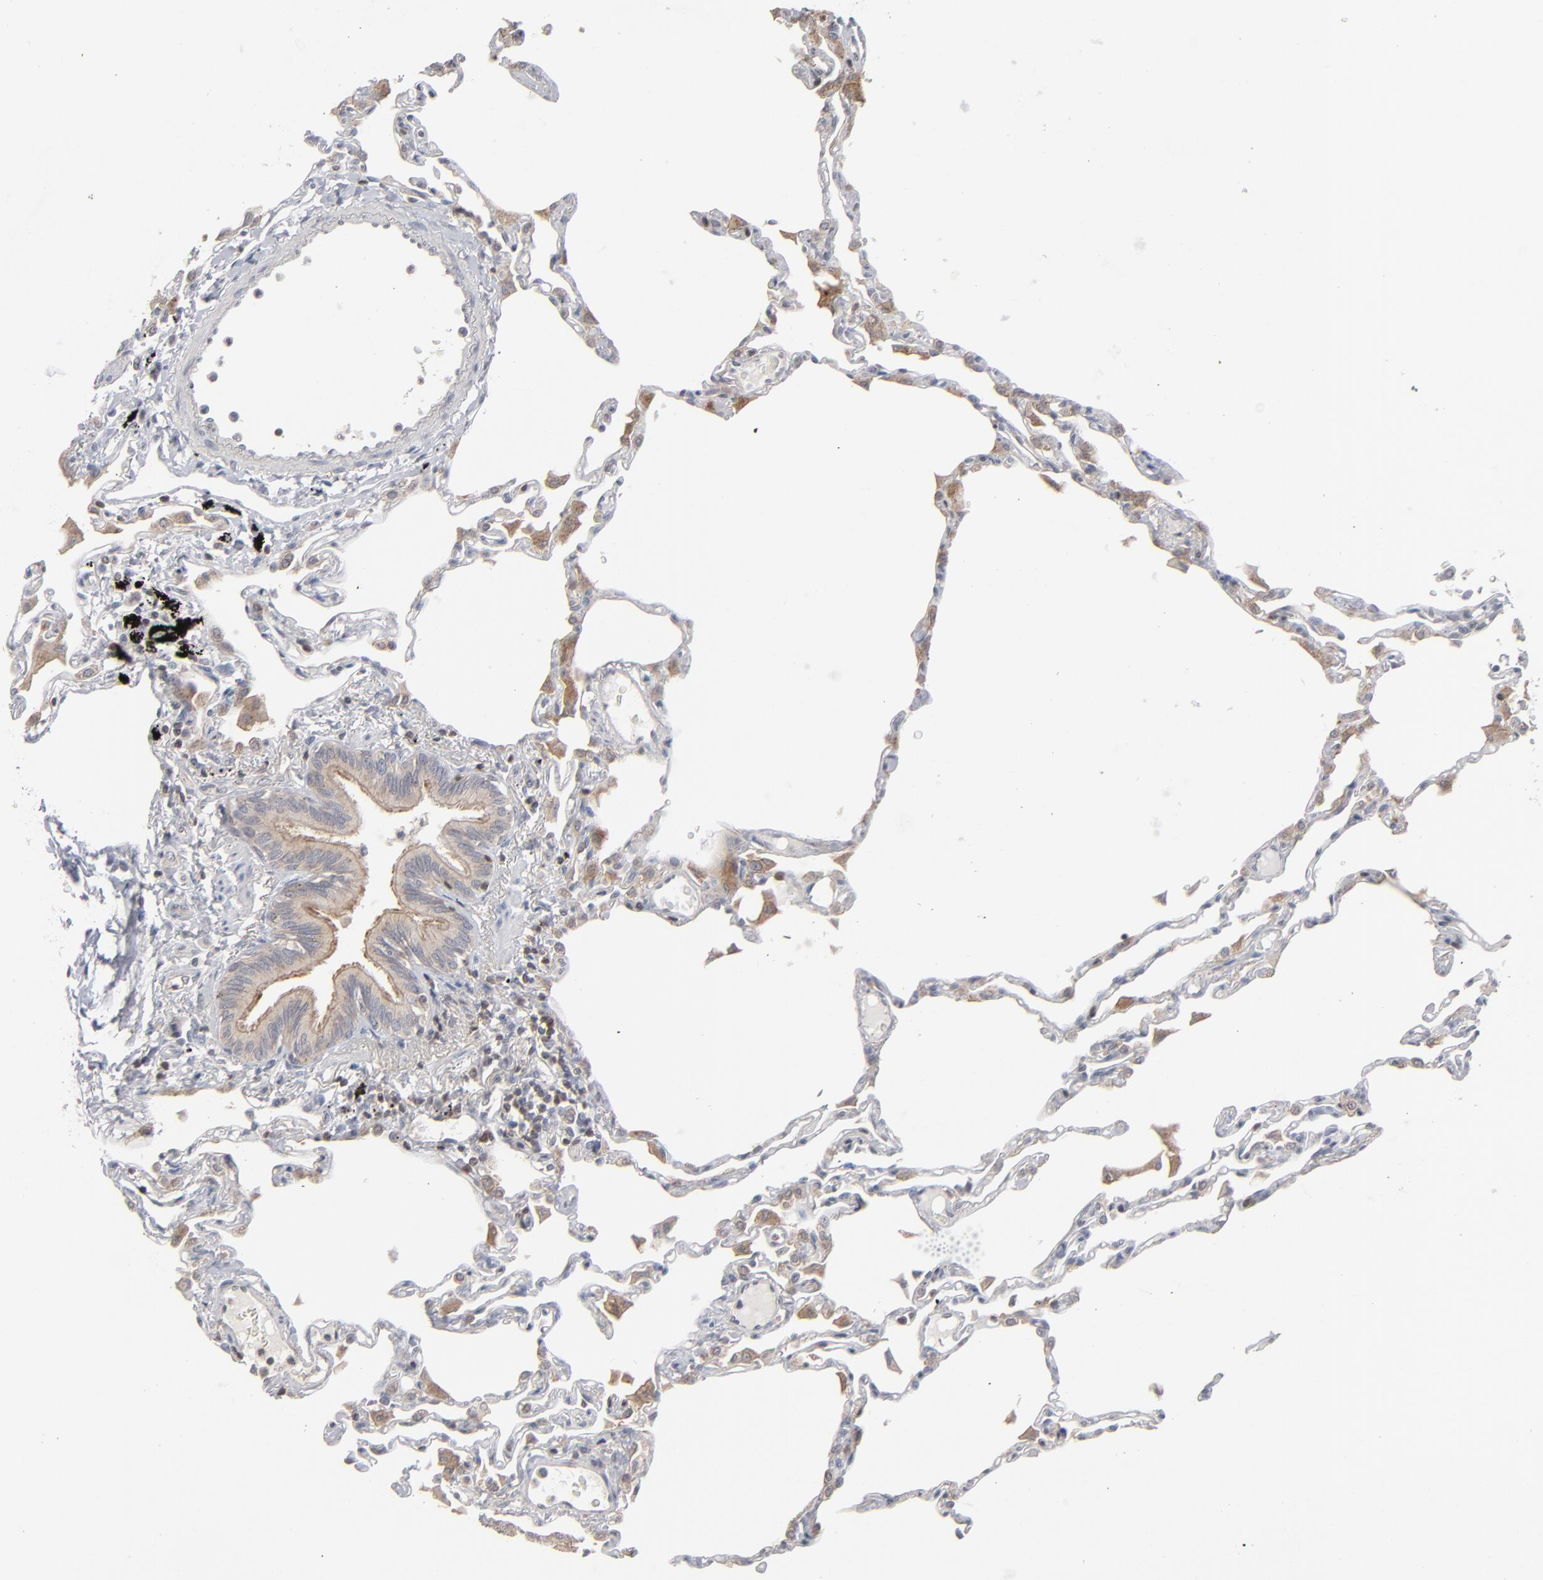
{"staining": {"intensity": "negative", "quantity": "none", "location": "none"}, "tissue": "lung", "cell_type": "Alveolar cells", "image_type": "normal", "snomed": [{"axis": "morphology", "description": "Normal tissue, NOS"}, {"axis": "topography", "description": "Lung"}], "caption": "IHC photomicrograph of benign human lung stained for a protein (brown), which displays no positivity in alveolar cells. (Immunohistochemistry, brightfield microscopy, high magnification).", "gene": "STAT4", "patient": {"sex": "female", "age": 49}}